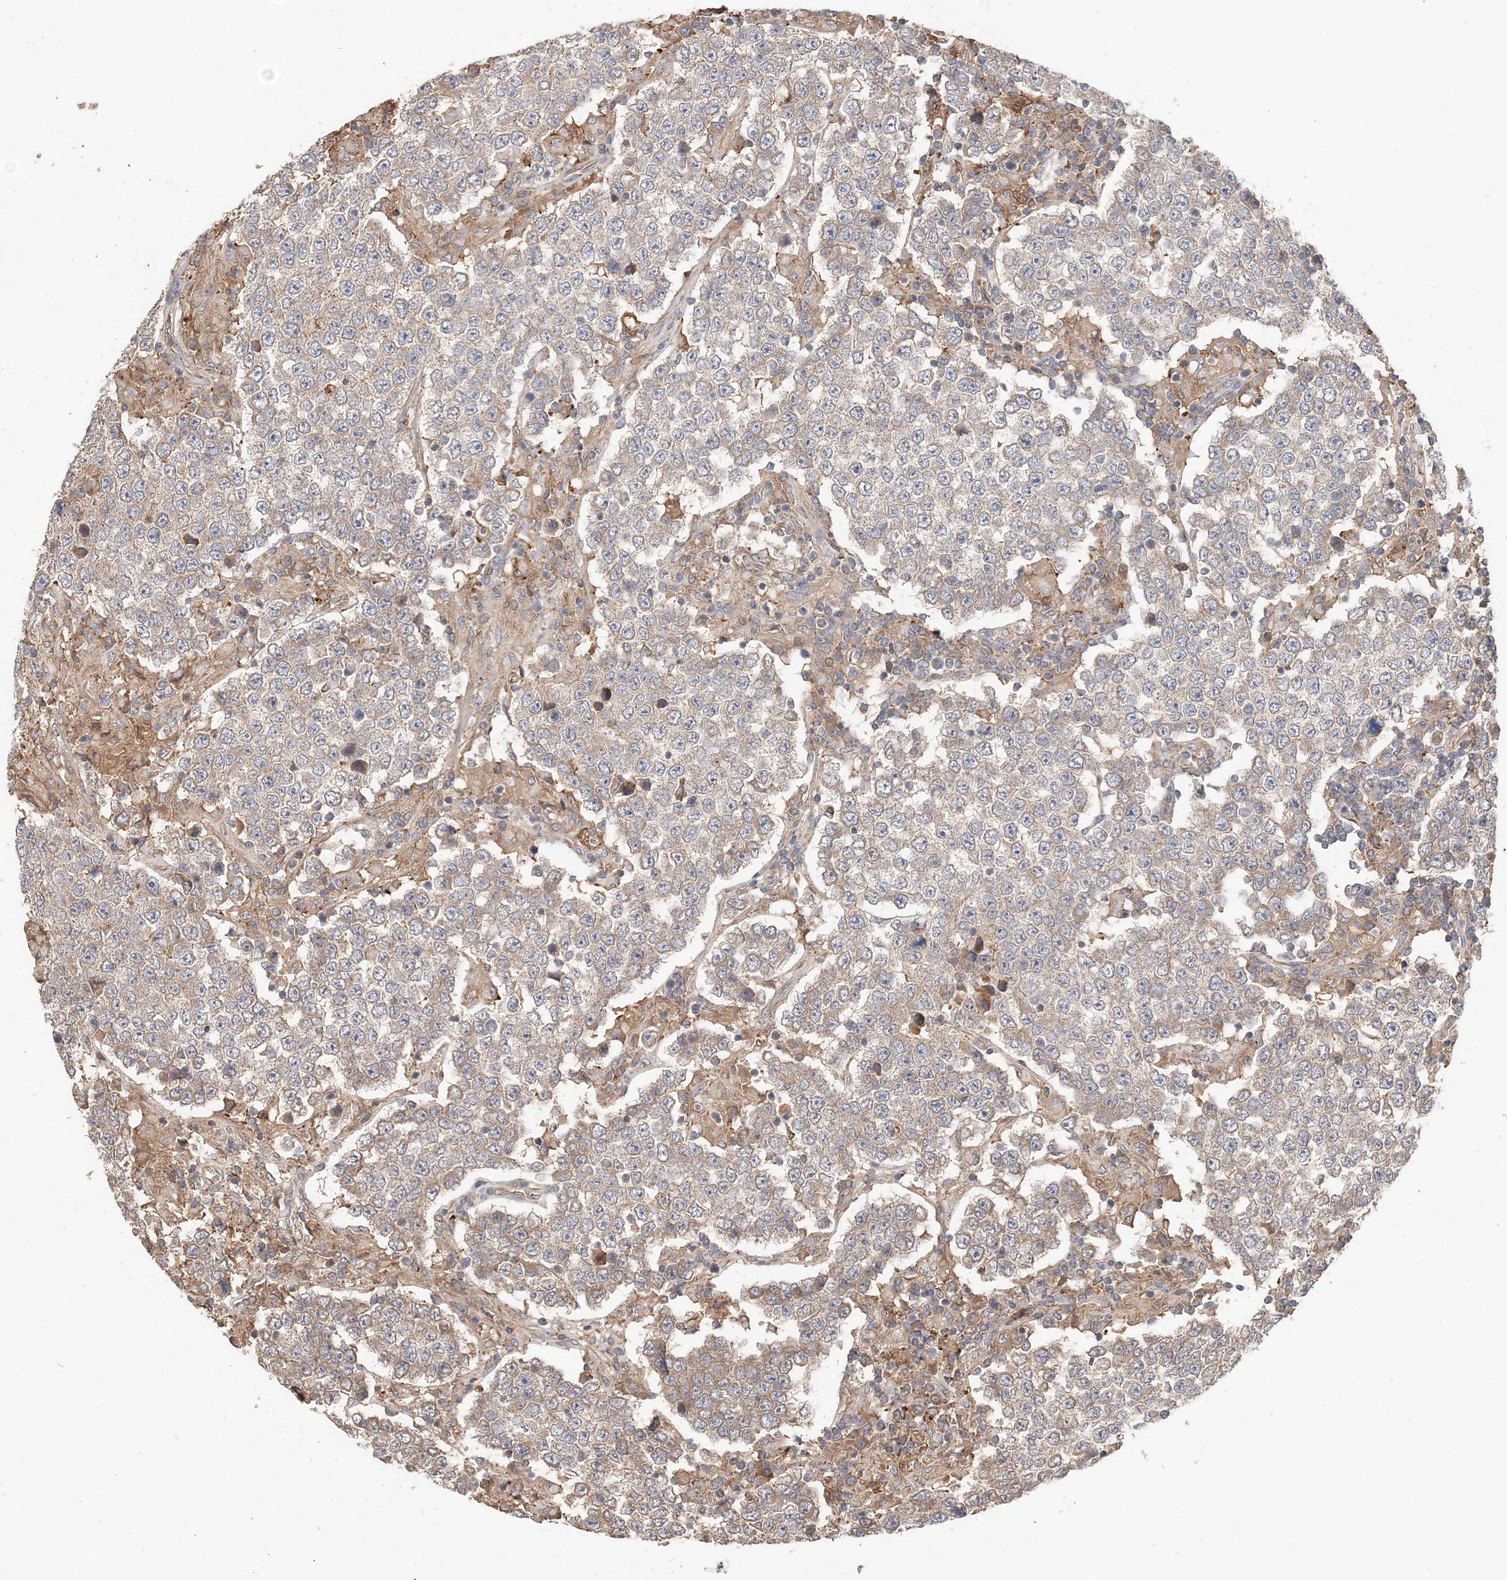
{"staining": {"intensity": "weak", "quantity": "<25%", "location": "cytoplasmic/membranous"}, "tissue": "testis cancer", "cell_type": "Tumor cells", "image_type": "cancer", "snomed": [{"axis": "morphology", "description": "Normal tissue, NOS"}, {"axis": "morphology", "description": "Urothelial carcinoma, High grade"}, {"axis": "morphology", "description": "Seminoma, NOS"}, {"axis": "morphology", "description": "Carcinoma, Embryonal, NOS"}, {"axis": "topography", "description": "Urinary bladder"}, {"axis": "topography", "description": "Testis"}], "caption": "A micrograph of human testis cancer (embryonal carcinoma) is negative for staining in tumor cells.", "gene": "SYCP3", "patient": {"sex": "male", "age": 41}}